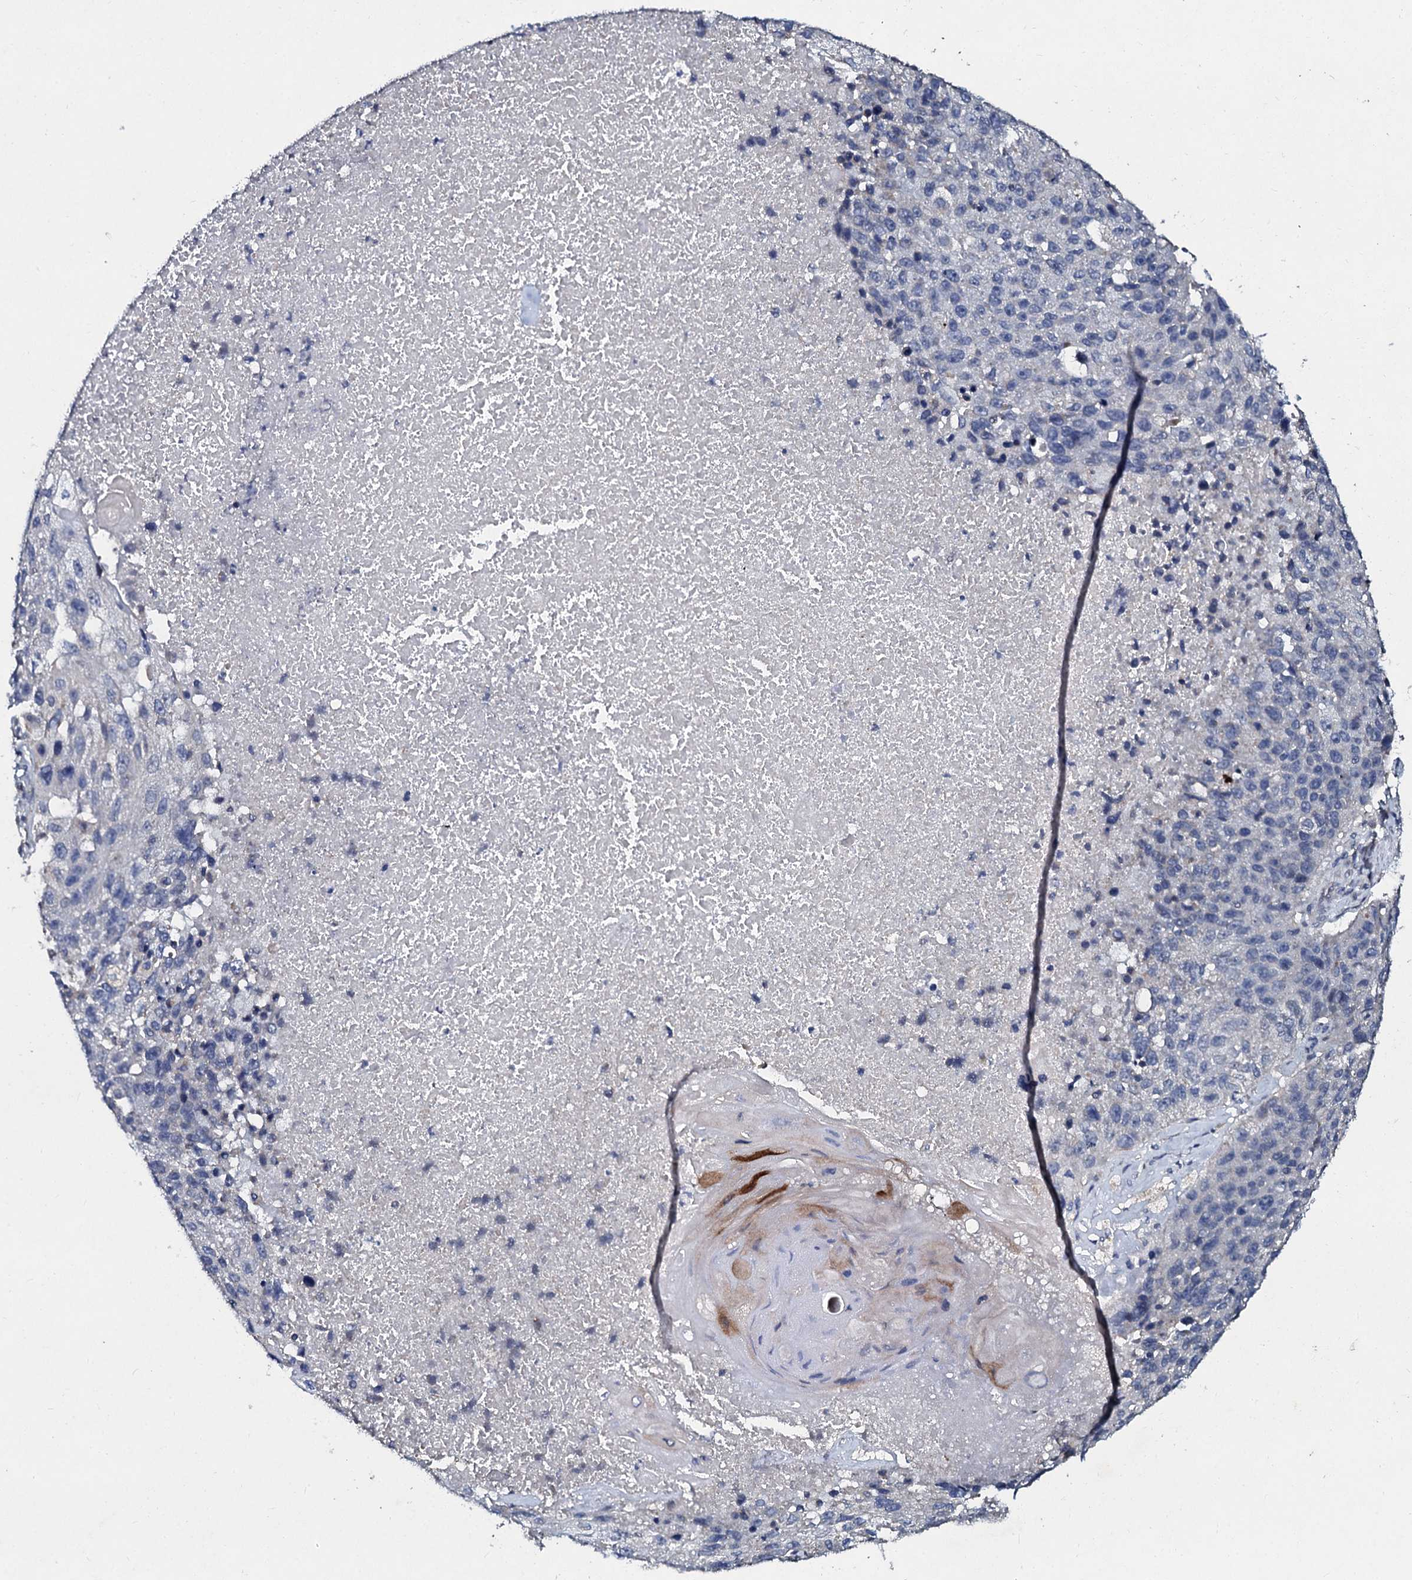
{"staining": {"intensity": "negative", "quantity": "none", "location": "none"}, "tissue": "lung cancer", "cell_type": "Tumor cells", "image_type": "cancer", "snomed": [{"axis": "morphology", "description": "Squamous cell carcinoma, NOS"}, {"axis": "topography", "description": "Lung"}], "caption": "Immunohistochemical staining of lung cancer (squamous cell carcinoma) shows no significant expression in tumor cells. (Stains: DAB (3,3'-diaminobenzidine) immunohistochemistry with hematoxylin counter stain, Microscopy: brightfield microscopy at high magnification).", "gene": "SLC37A4", "patient": {"sex": "male", "age": 61}}